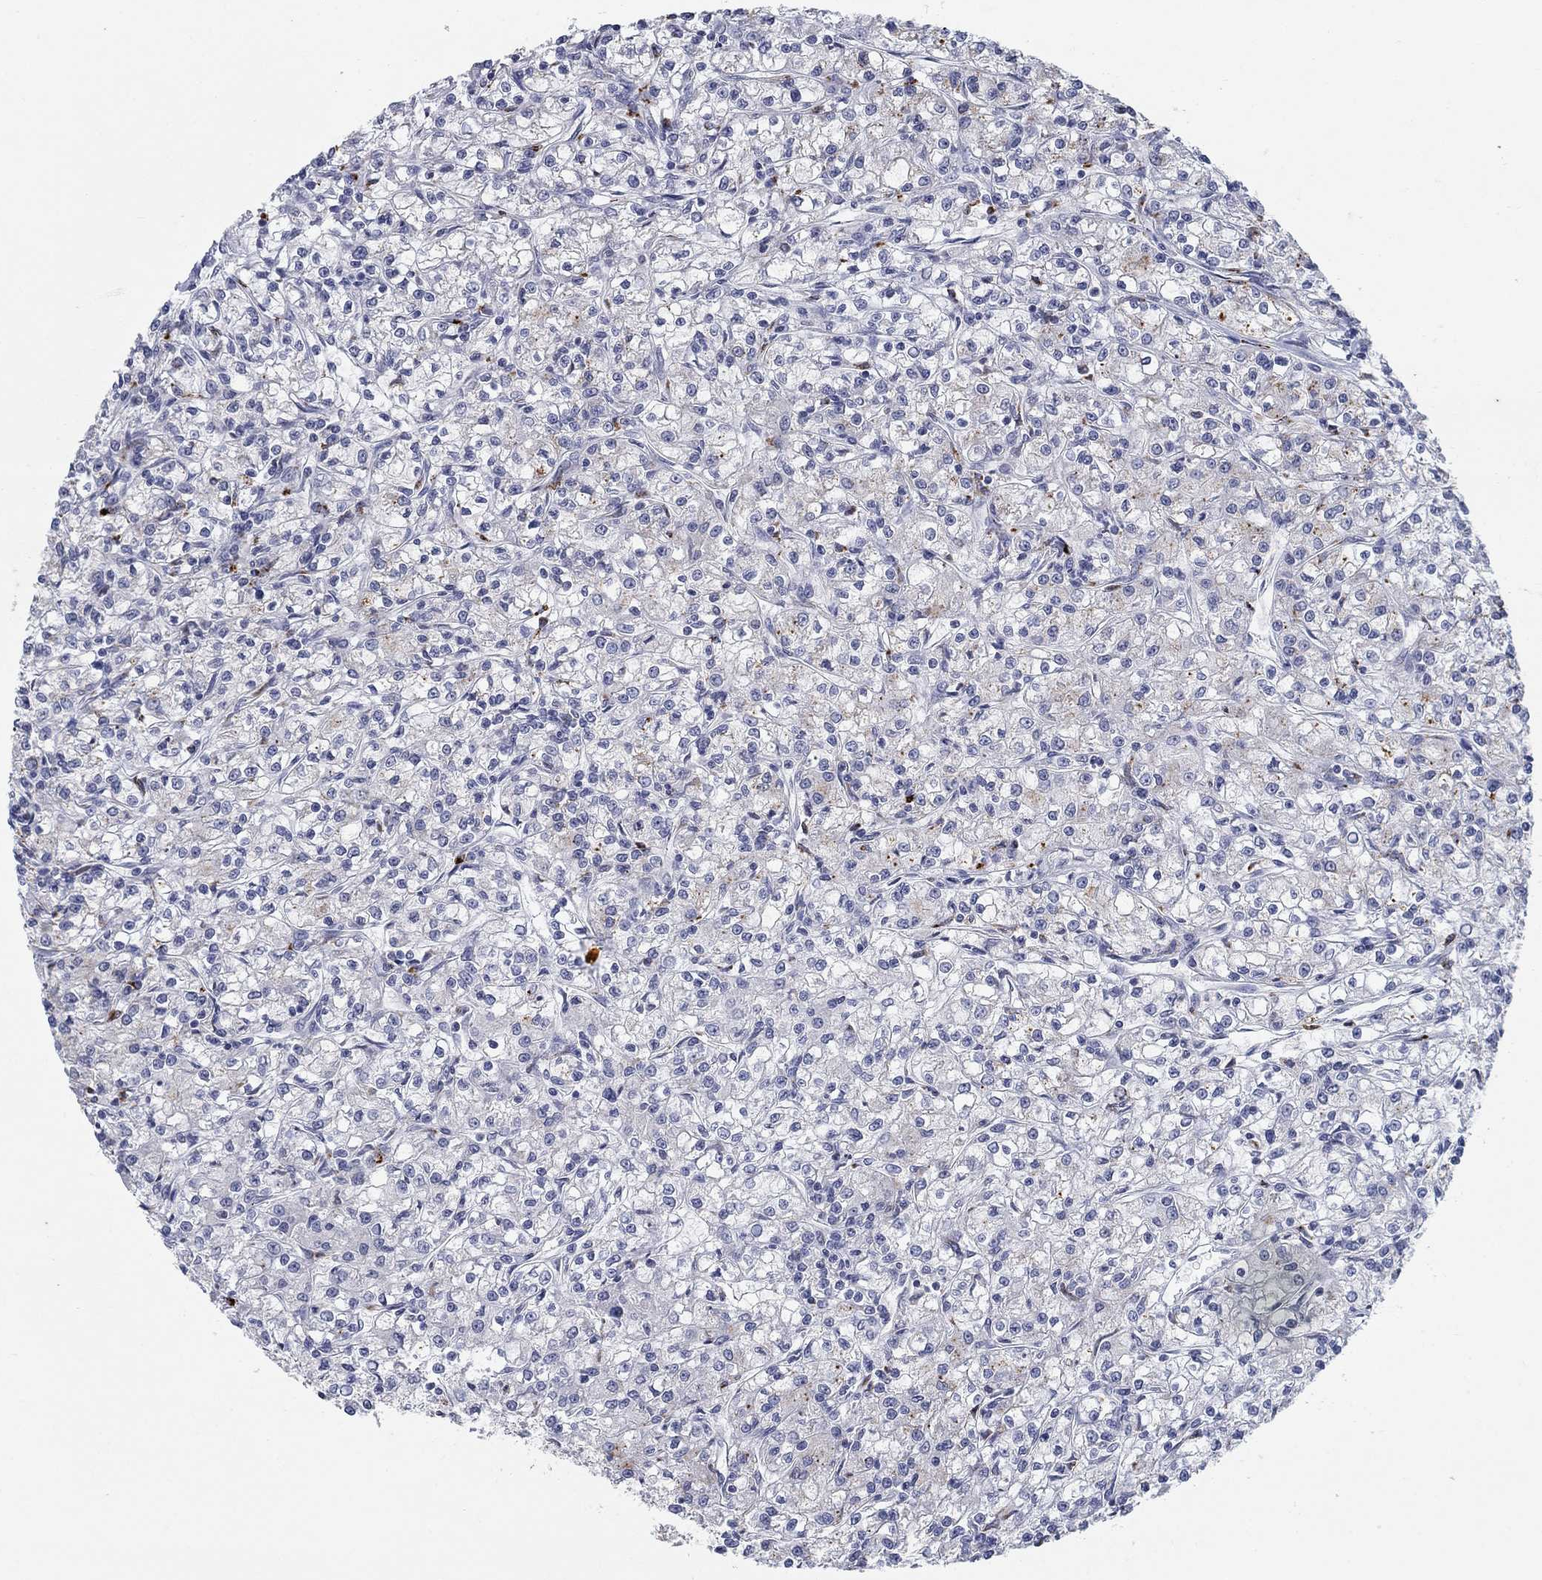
{"staining": {"intensity": "negative", "quantity": "none", "location": "none"}, "tissue": "renal cancer", "cell_type": "Tumor cells", "image_type": "cancer", "snomed": [{"axis": "morphology", "description": "Adenocarcinoma, NOS"}, {"axis": "topography", "description": "Kidney"}], "caption": "Immunohistochemistry (IHC) photomicrograph of renal cancer stained for a protein (brown), which demonstrates no positivity in tumor cells.", "gene": "MTSS2", "patient": {"sex": "female", "age": 59}}